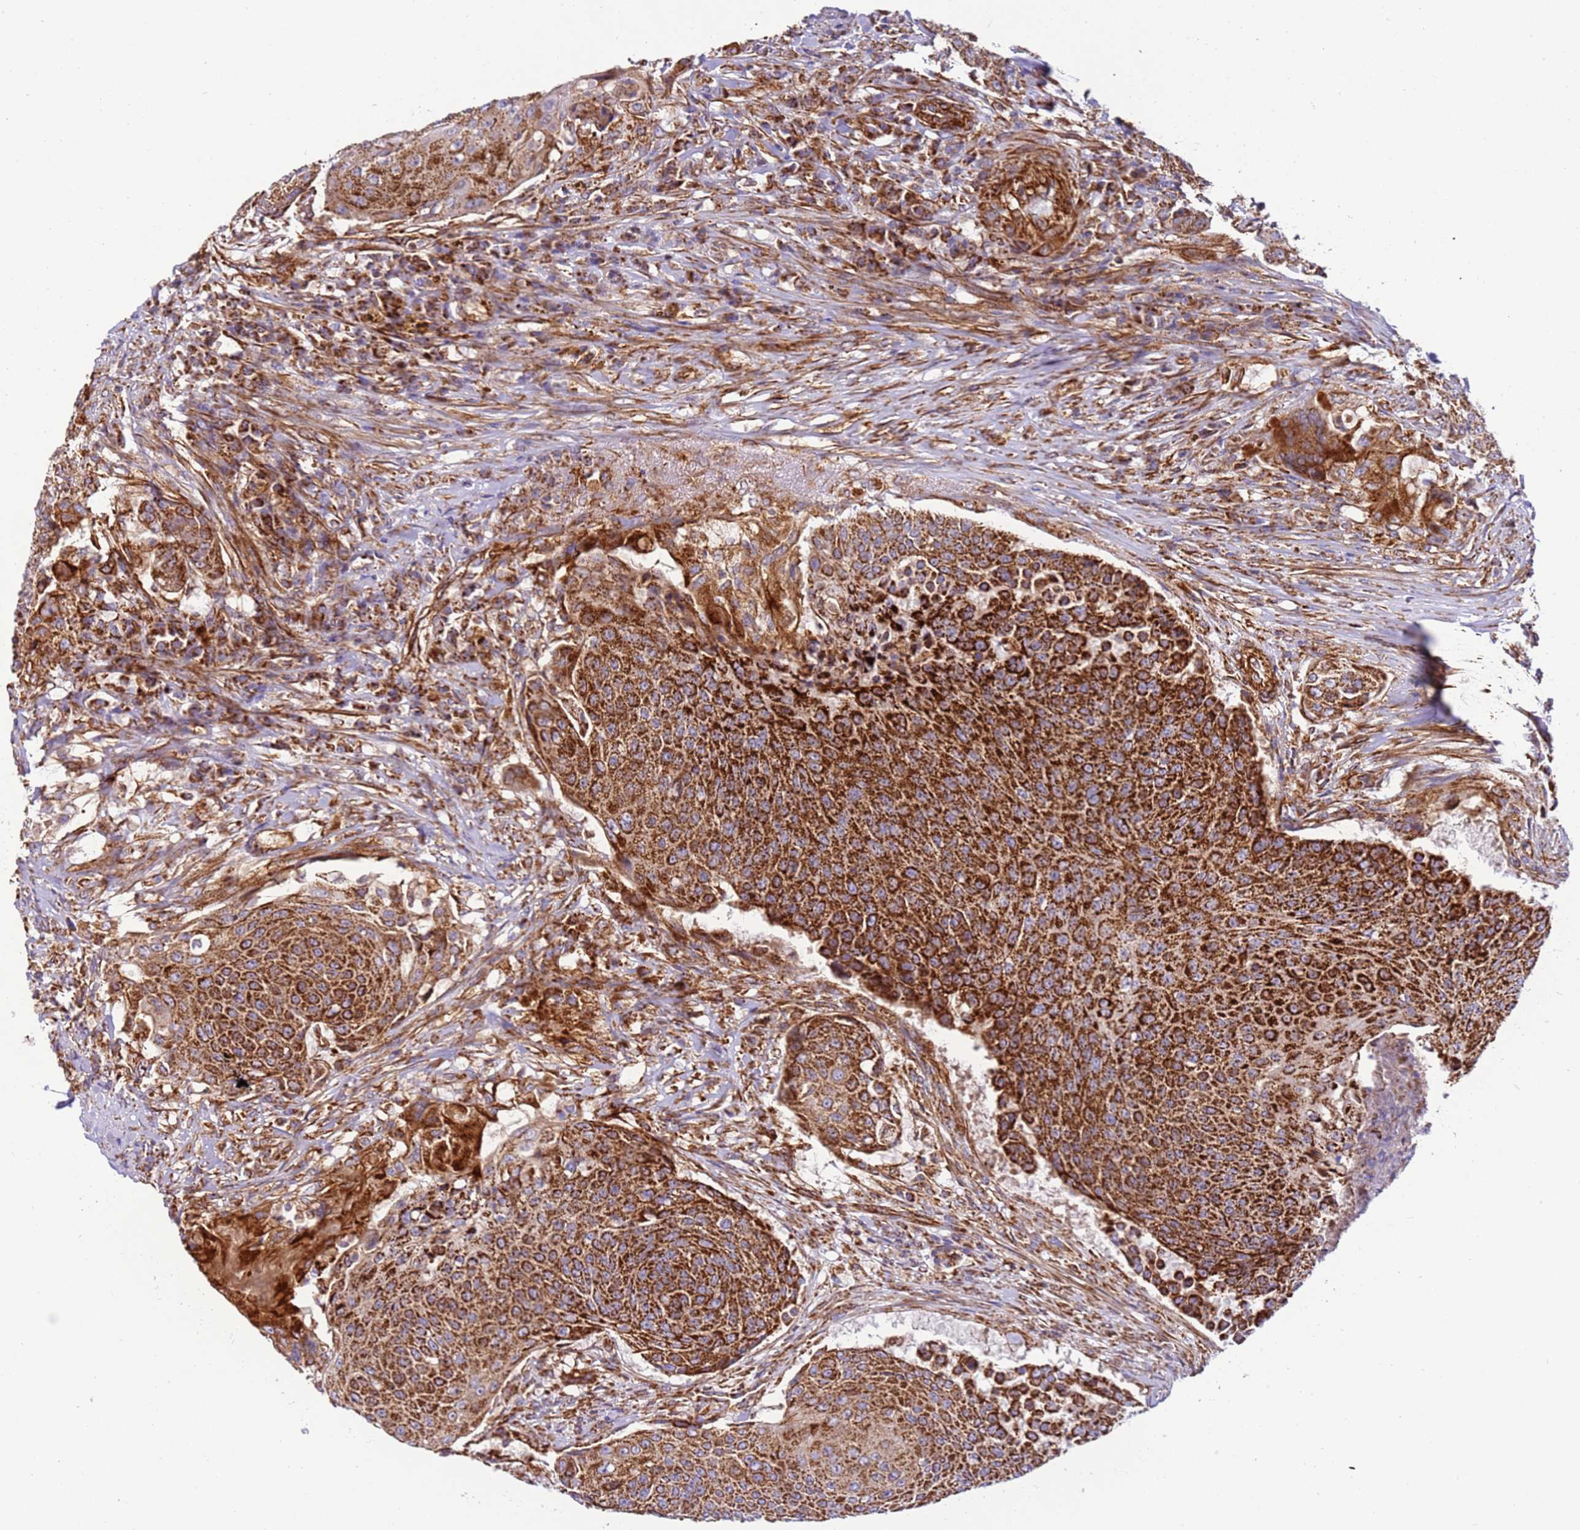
{"staining": {"intensity": "strong", "quantity": ">75%", "location": "cytoplasmic/membranous"}, "tissue": "urothelial cancer", "cell_type": "Tumor cells", "image_type": "cancer", "snomed": [{"axis": "morphology", "description": "Urothelial carcinoma, High grade"}, {"axis": "topography", "description": "Urinary bladder"}], "caption": "High-magnification brightfield microscopy of high-grade urothelial carcinoma stained with DAB (brown) and counterstained with hematoxylin (blue). tumor cells exhibit strong cytoplasmic/membranous expression is seen in about>75% of cells.", "gene": "MRPL20", "patient": {"sex": "female", "age": 63}}